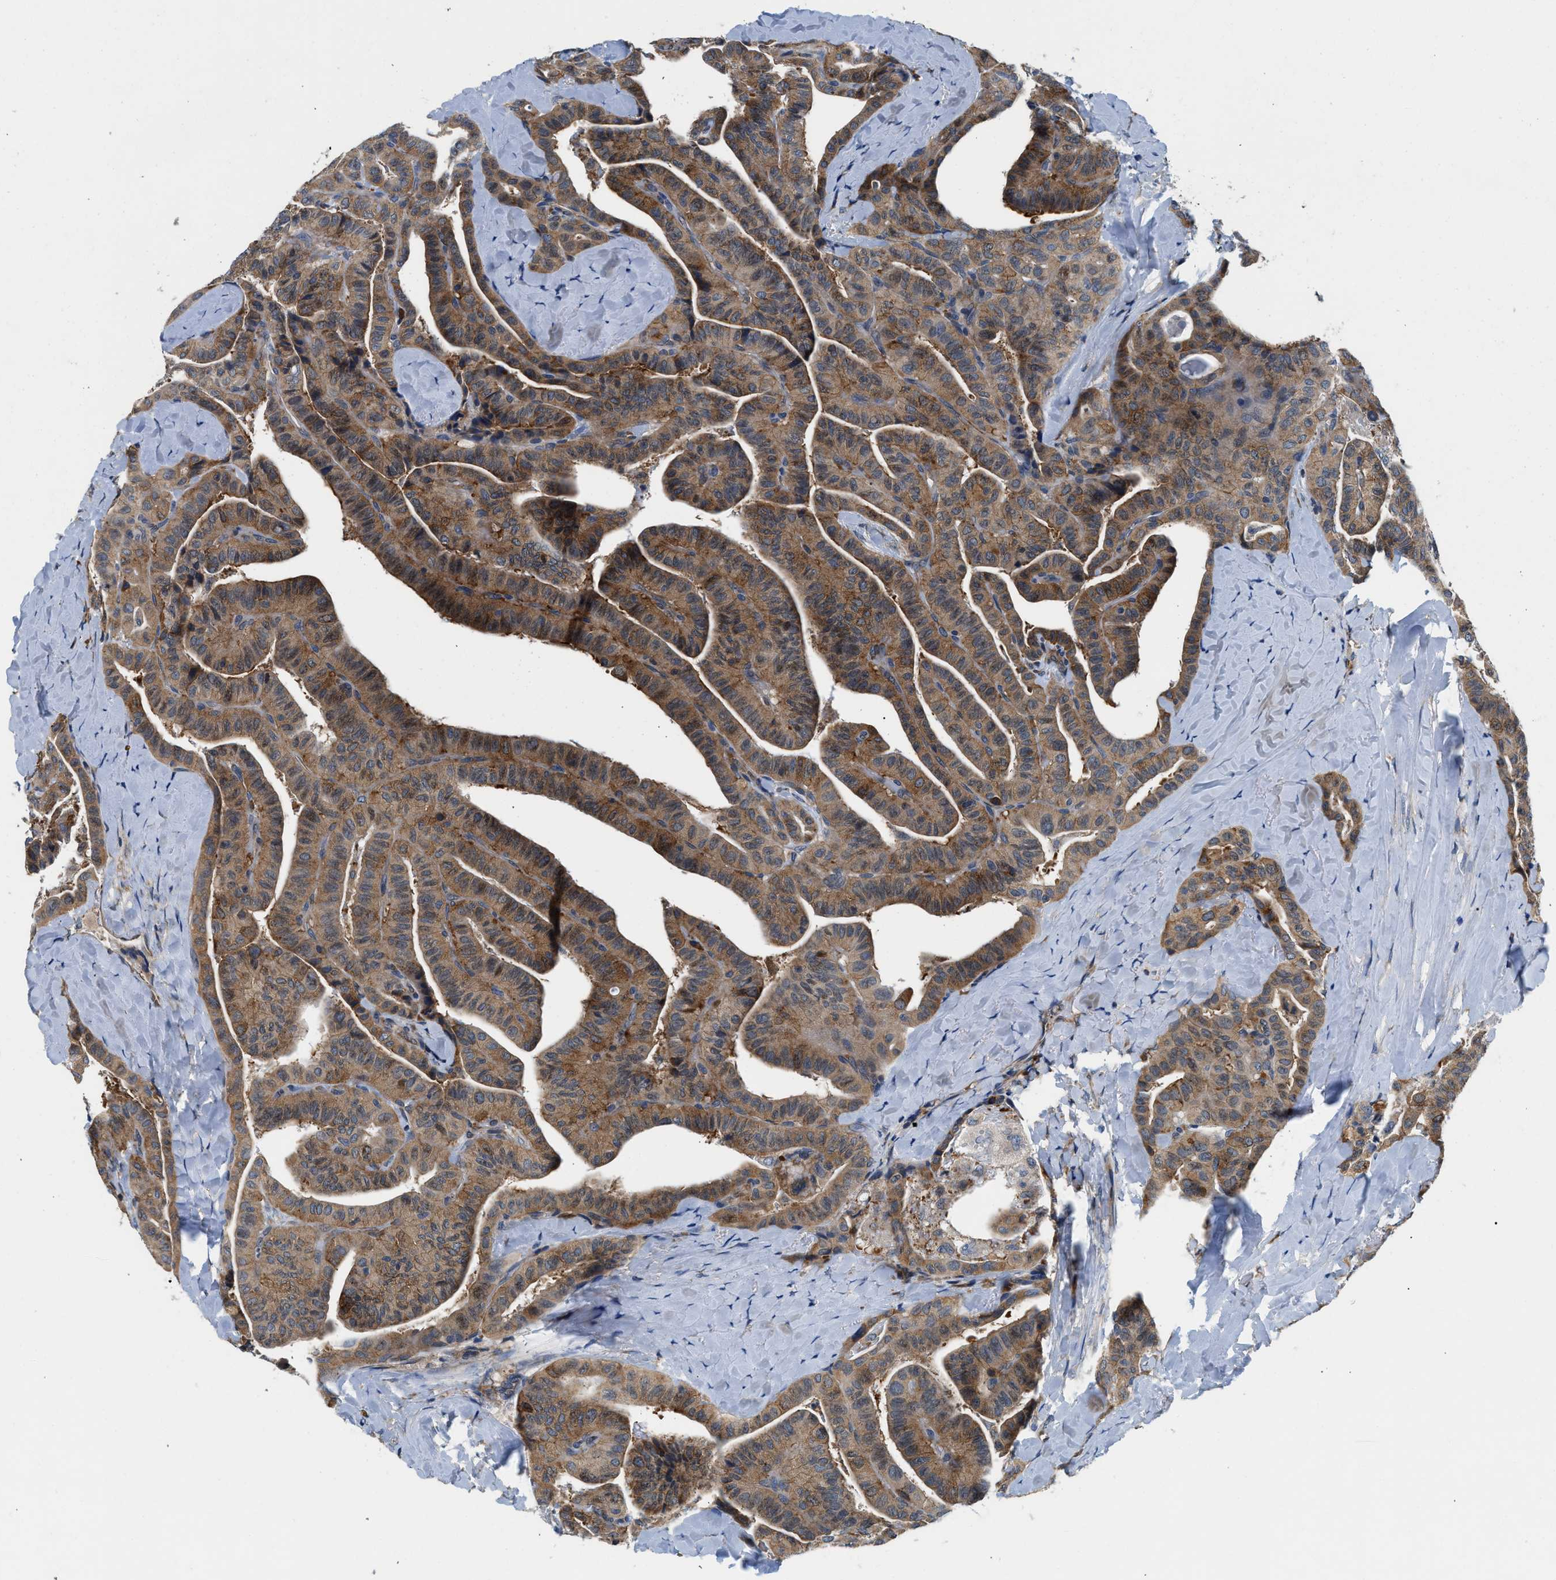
{"staining": {"intensity": "moderate", "quantity": ">75%", "location": "cytoplasmic/membranous"}, "tissue": "thyroid cancer", "cell_type": "Tumor cells", "image_type": "cancer", "snomed": [{"axis": "morphology", "description": "Papillary adenocarcinoma, NOS"}, {"axis": "topography", "description": "Thyroid gland"}], "caption": "Brown immunohistochemical staining in human thyroid cancer reveals moderate cytoplasmic/membranous positivity in about >75% of tumor cells.", "gene": "PA2G4", "patient": {"sex": "male", "age": 77}}